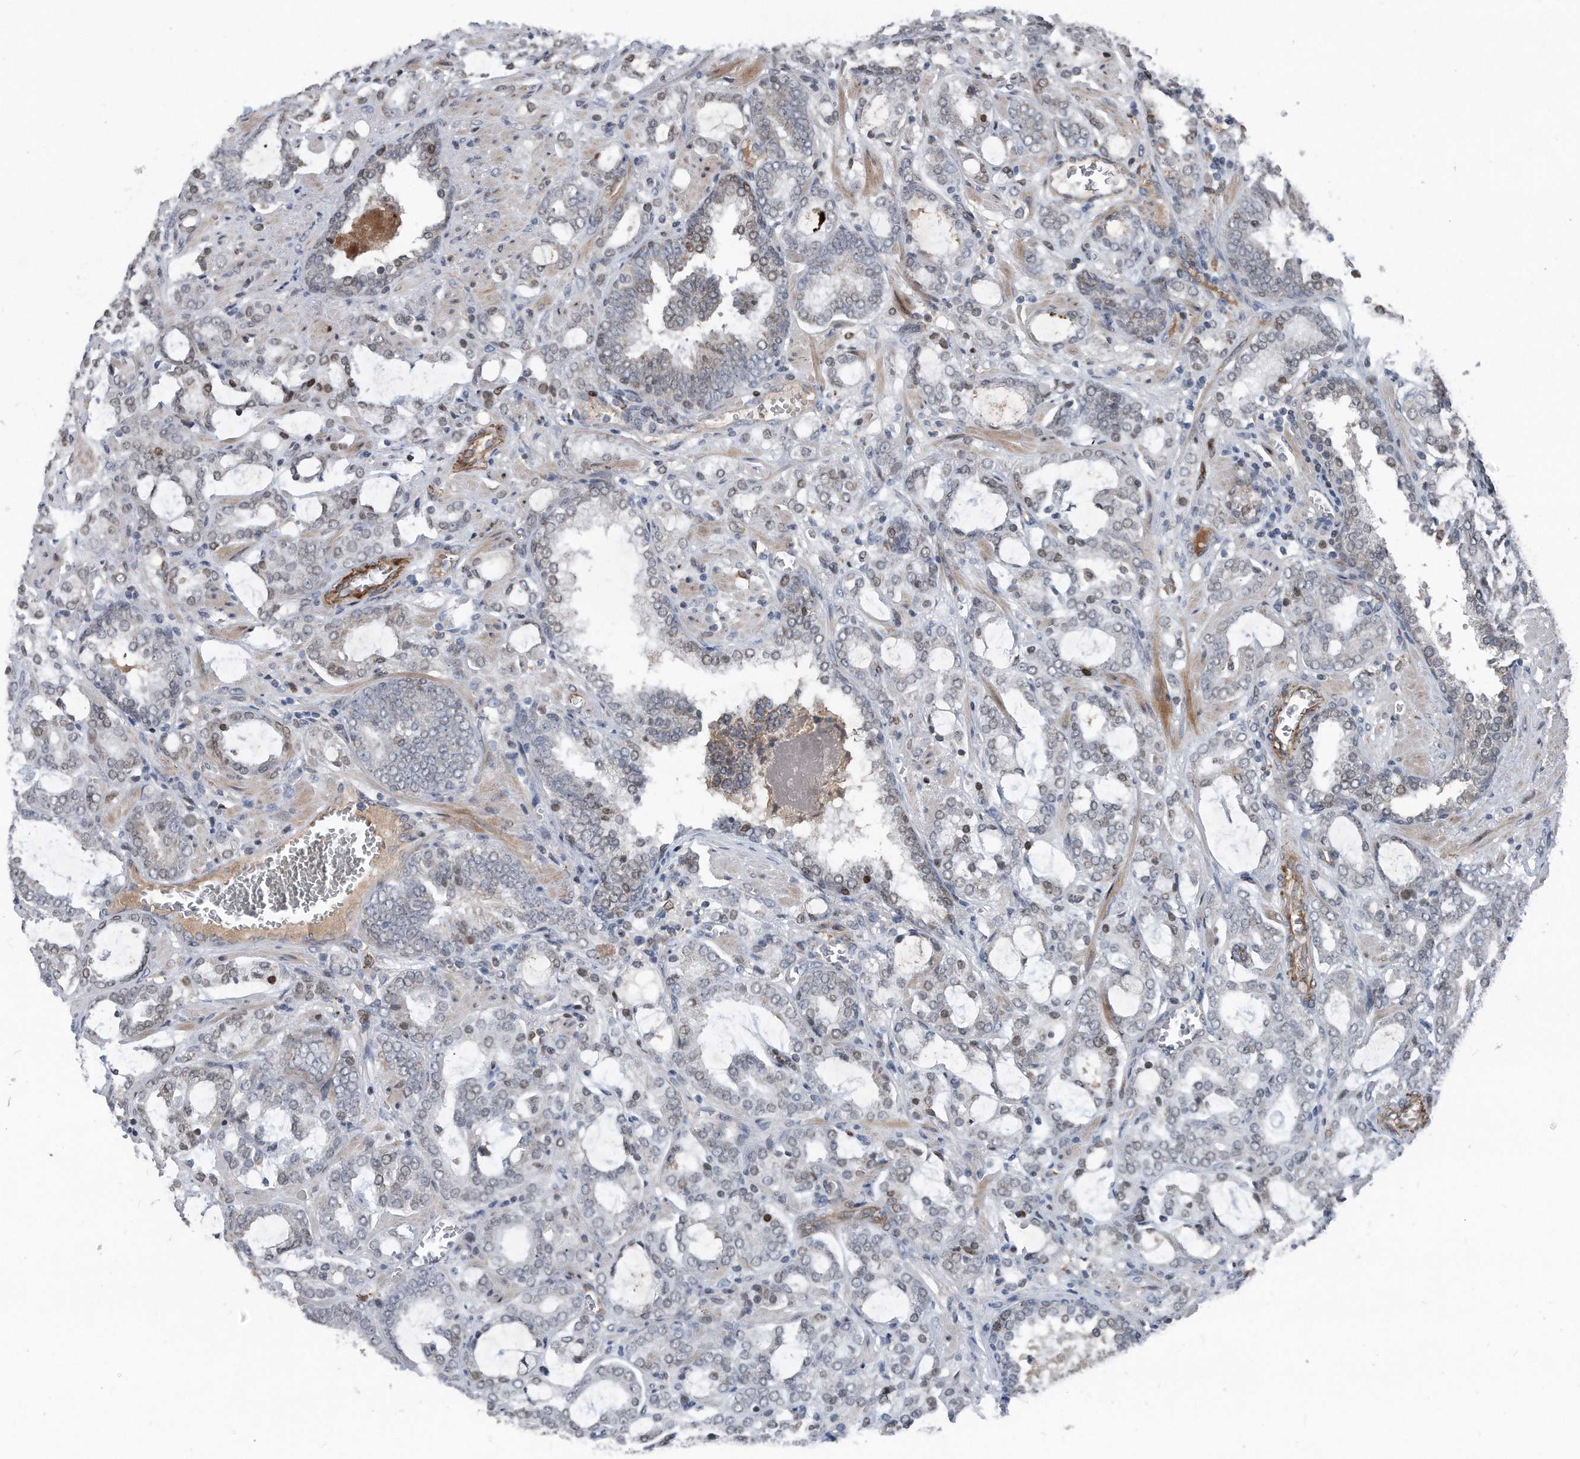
{"staining": {"intensity": "weak", "quantity": "<25%", "location": "nuclear"}, "tissue": "prostate cancer", "cell_type": "Tumor cells", "image_type": "cancer", "snomed": [{"axis": "morphology", "description": "Adenocarcinoma, High grade"}, {"axis": "topography", "description": "Prostate and seminal vesicle, NOS"}], "caption": "Tumor cells show no significant positivity in prostate cancer. The staining is performed using DAB brown chromogen with nuclei counter-stained in using hematoxylin.", "gene": "DST", "patient": {"sex": "male", "age": 67}}